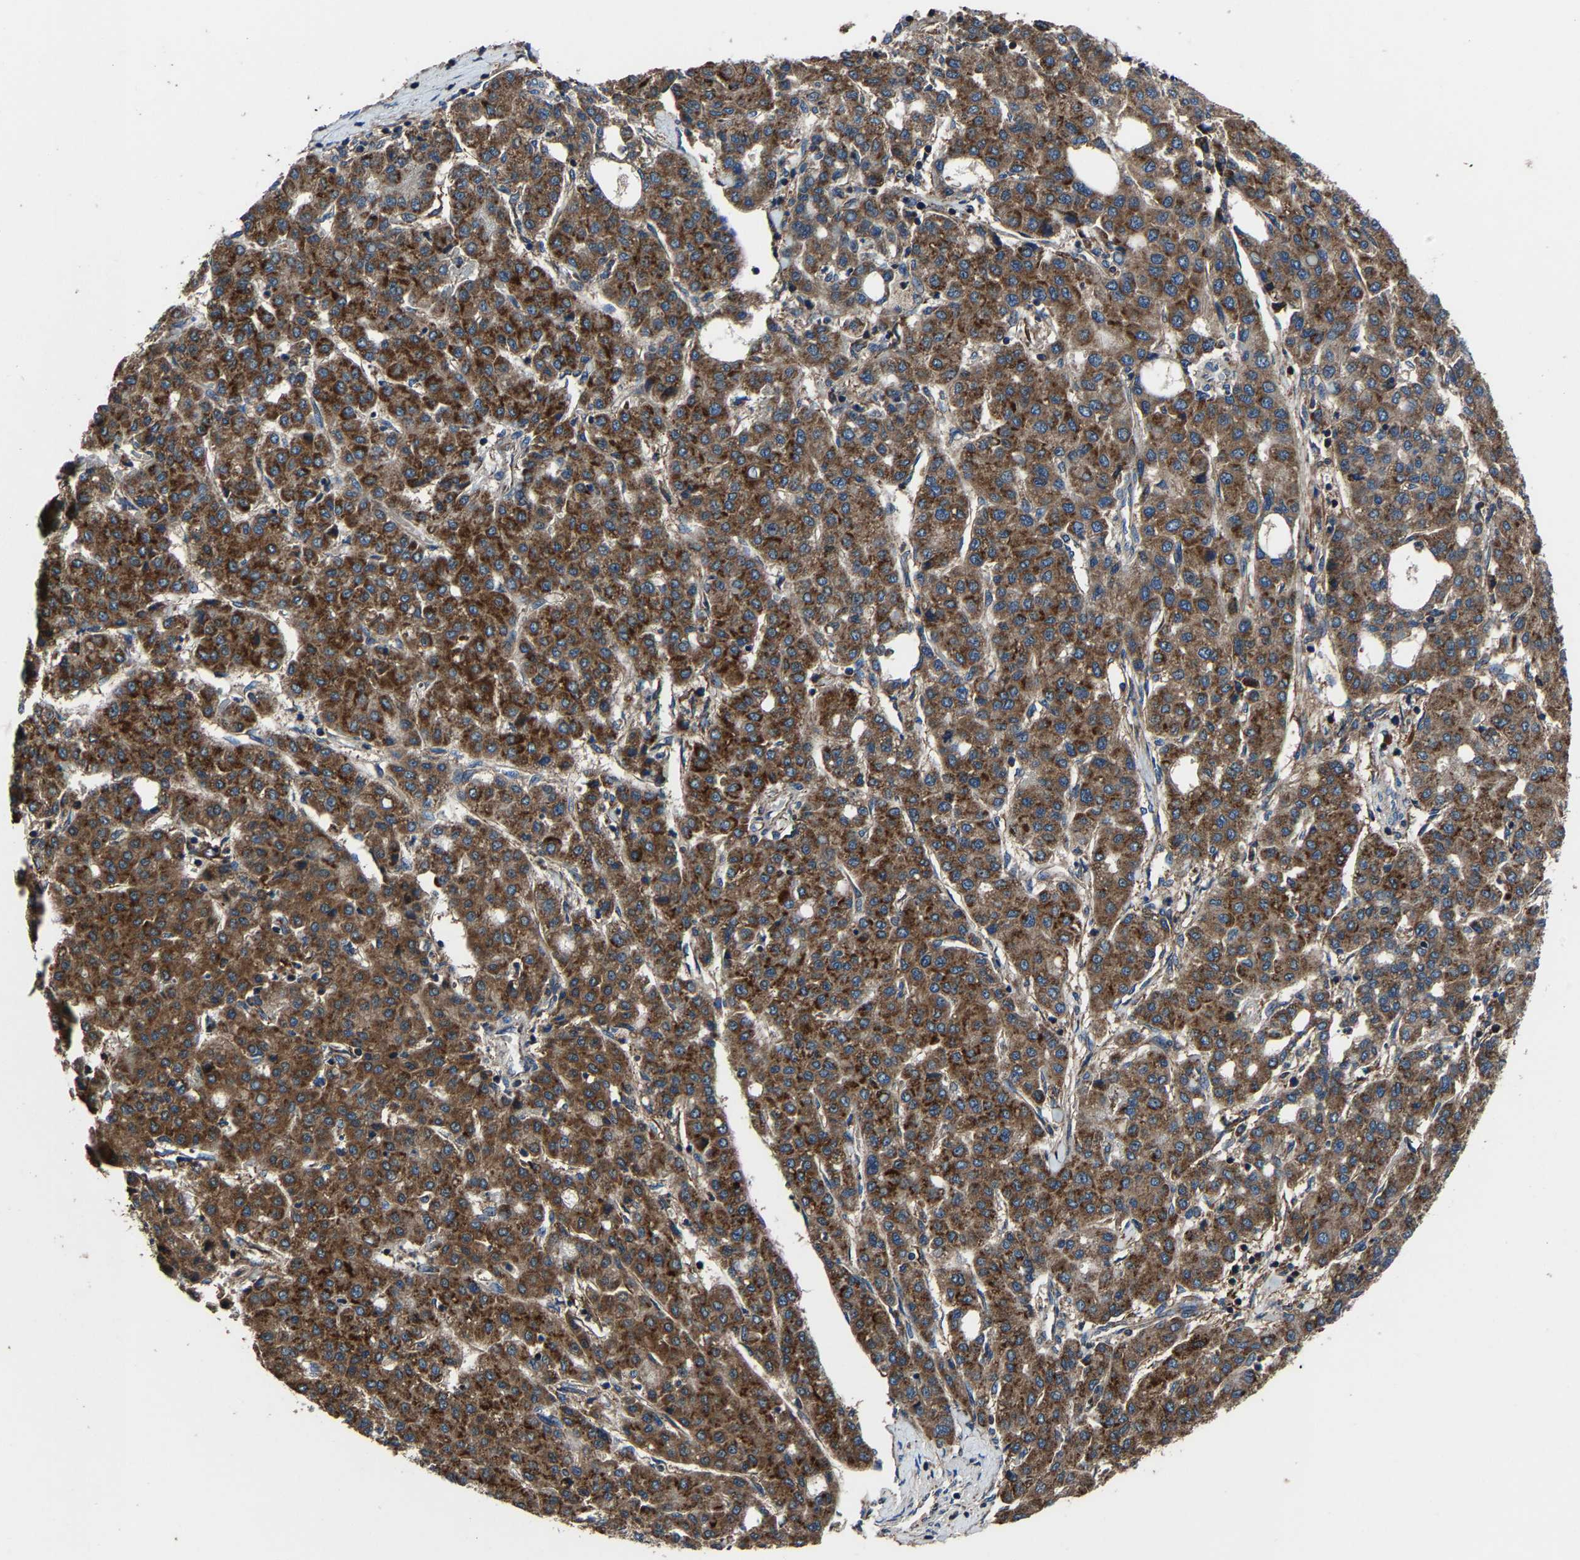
{"staining": {"intensity": "strong", "quantity": ">75%", "location": "cytoplasmic/membranous"}, "tissue": "liver cancer", "cell_type": "Tumor cells", "image_type": "cancer", "snomed": [{"axis": "morphology", "description": "Carcinoma, Hepatocellular, NOS"}, {"axis": "topography", "description": "Liver"}], "caption": "Human liver cancer stained with a brown dye displays strong cytoplasmic/membranous positive expression in approximately >75% of tumor cells.", "gene": "KIAA1958", "patient": {"sex": "male", "age": 65}}